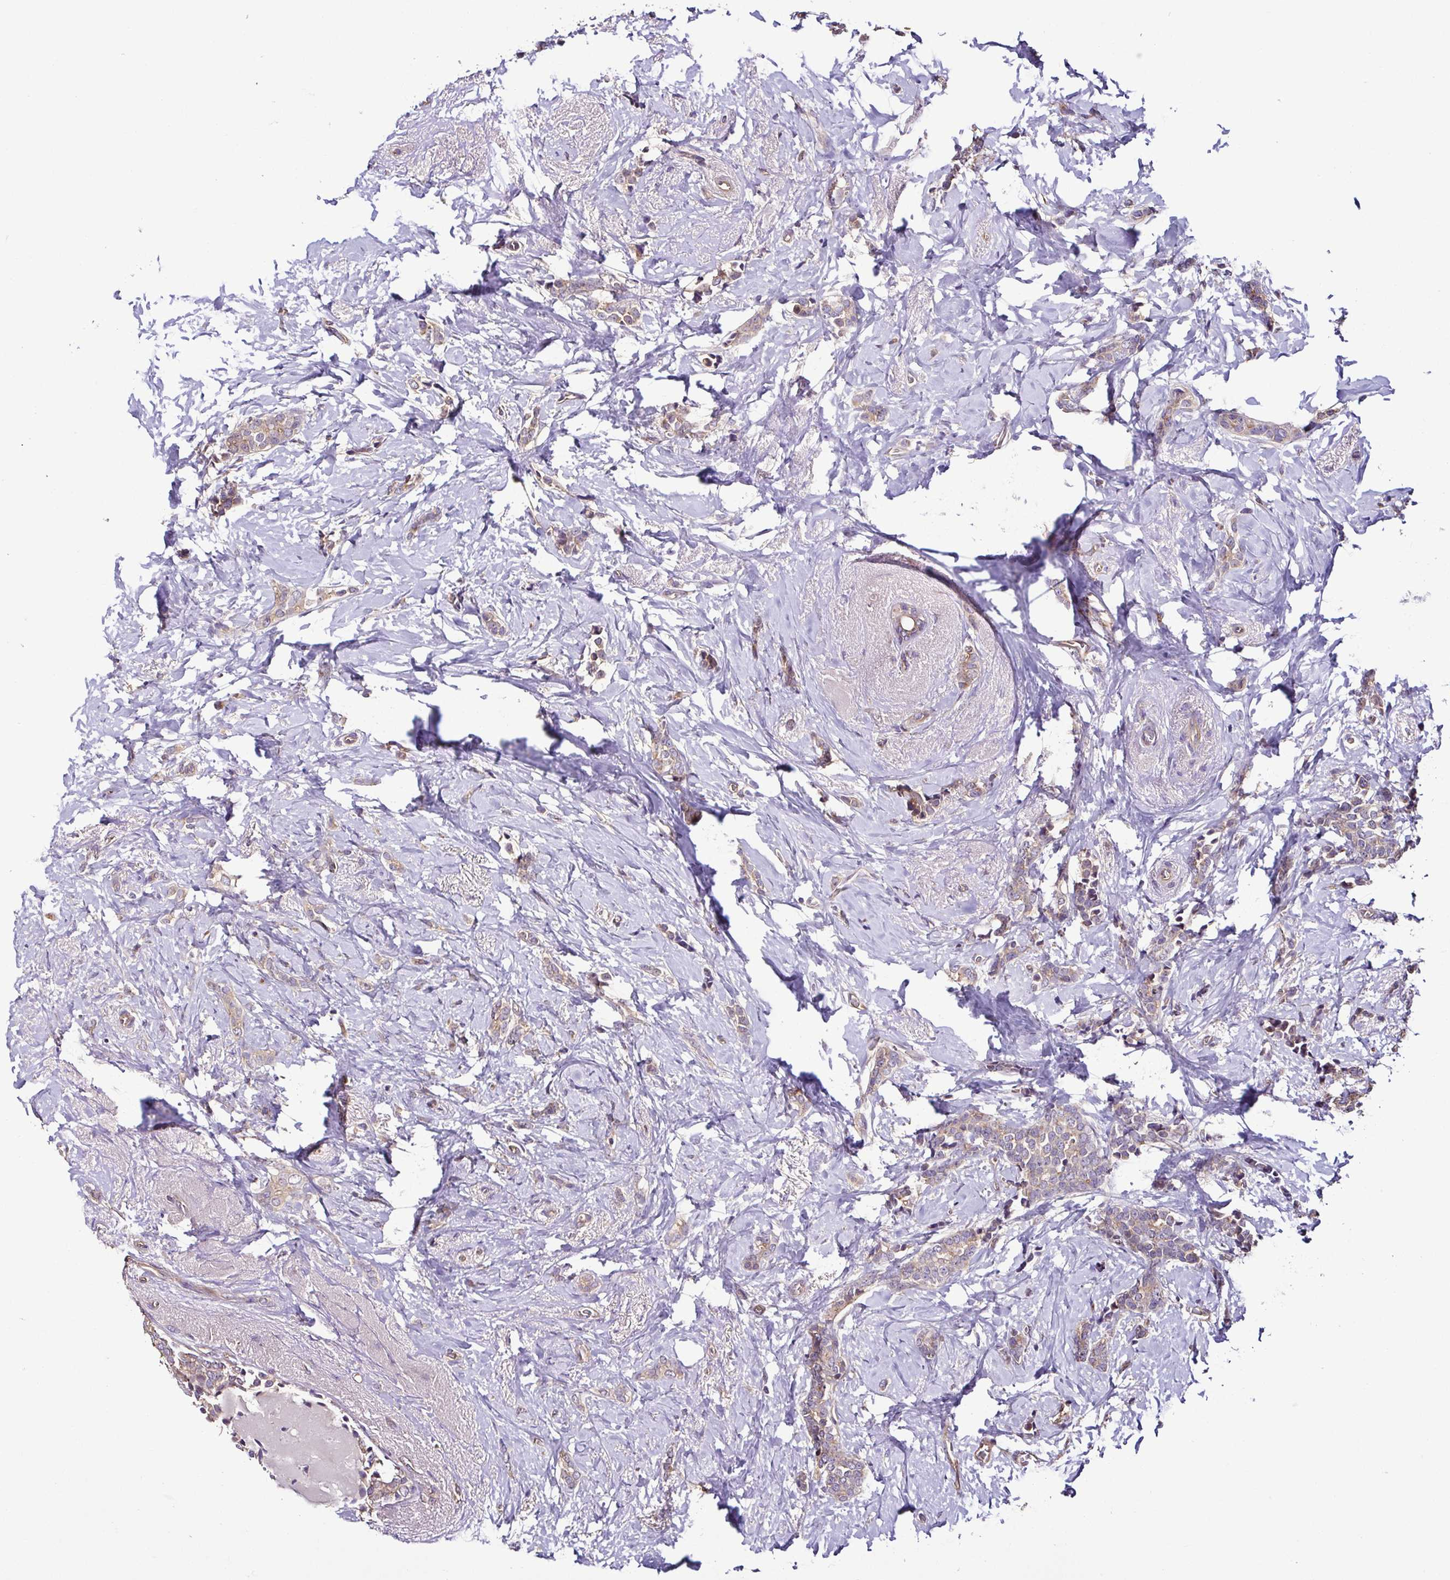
{"staining": {"intensity": "weak", "quantity": "25%-75%", "location": "cytoplasmic/membranous"}, "tissue": "breast cancer", "cell_type": "Tumor cells", "image_type": "cancer", "snomed": [{"axis": "morphology", "description": "Normal tissue, NOS"}, {"axis": "morphology", "description": "Duct carcinoma"}, {"axis": "topography", "description": "Breast"}], "caption": "Breast cancer tissue shows weak cytoplasmic/membranous staining in about 25%-75% of tumor cells, visualized by immunohistochemistry.", "gene": "LMOD2", "patient": {"sex": "female", "age": 77}}